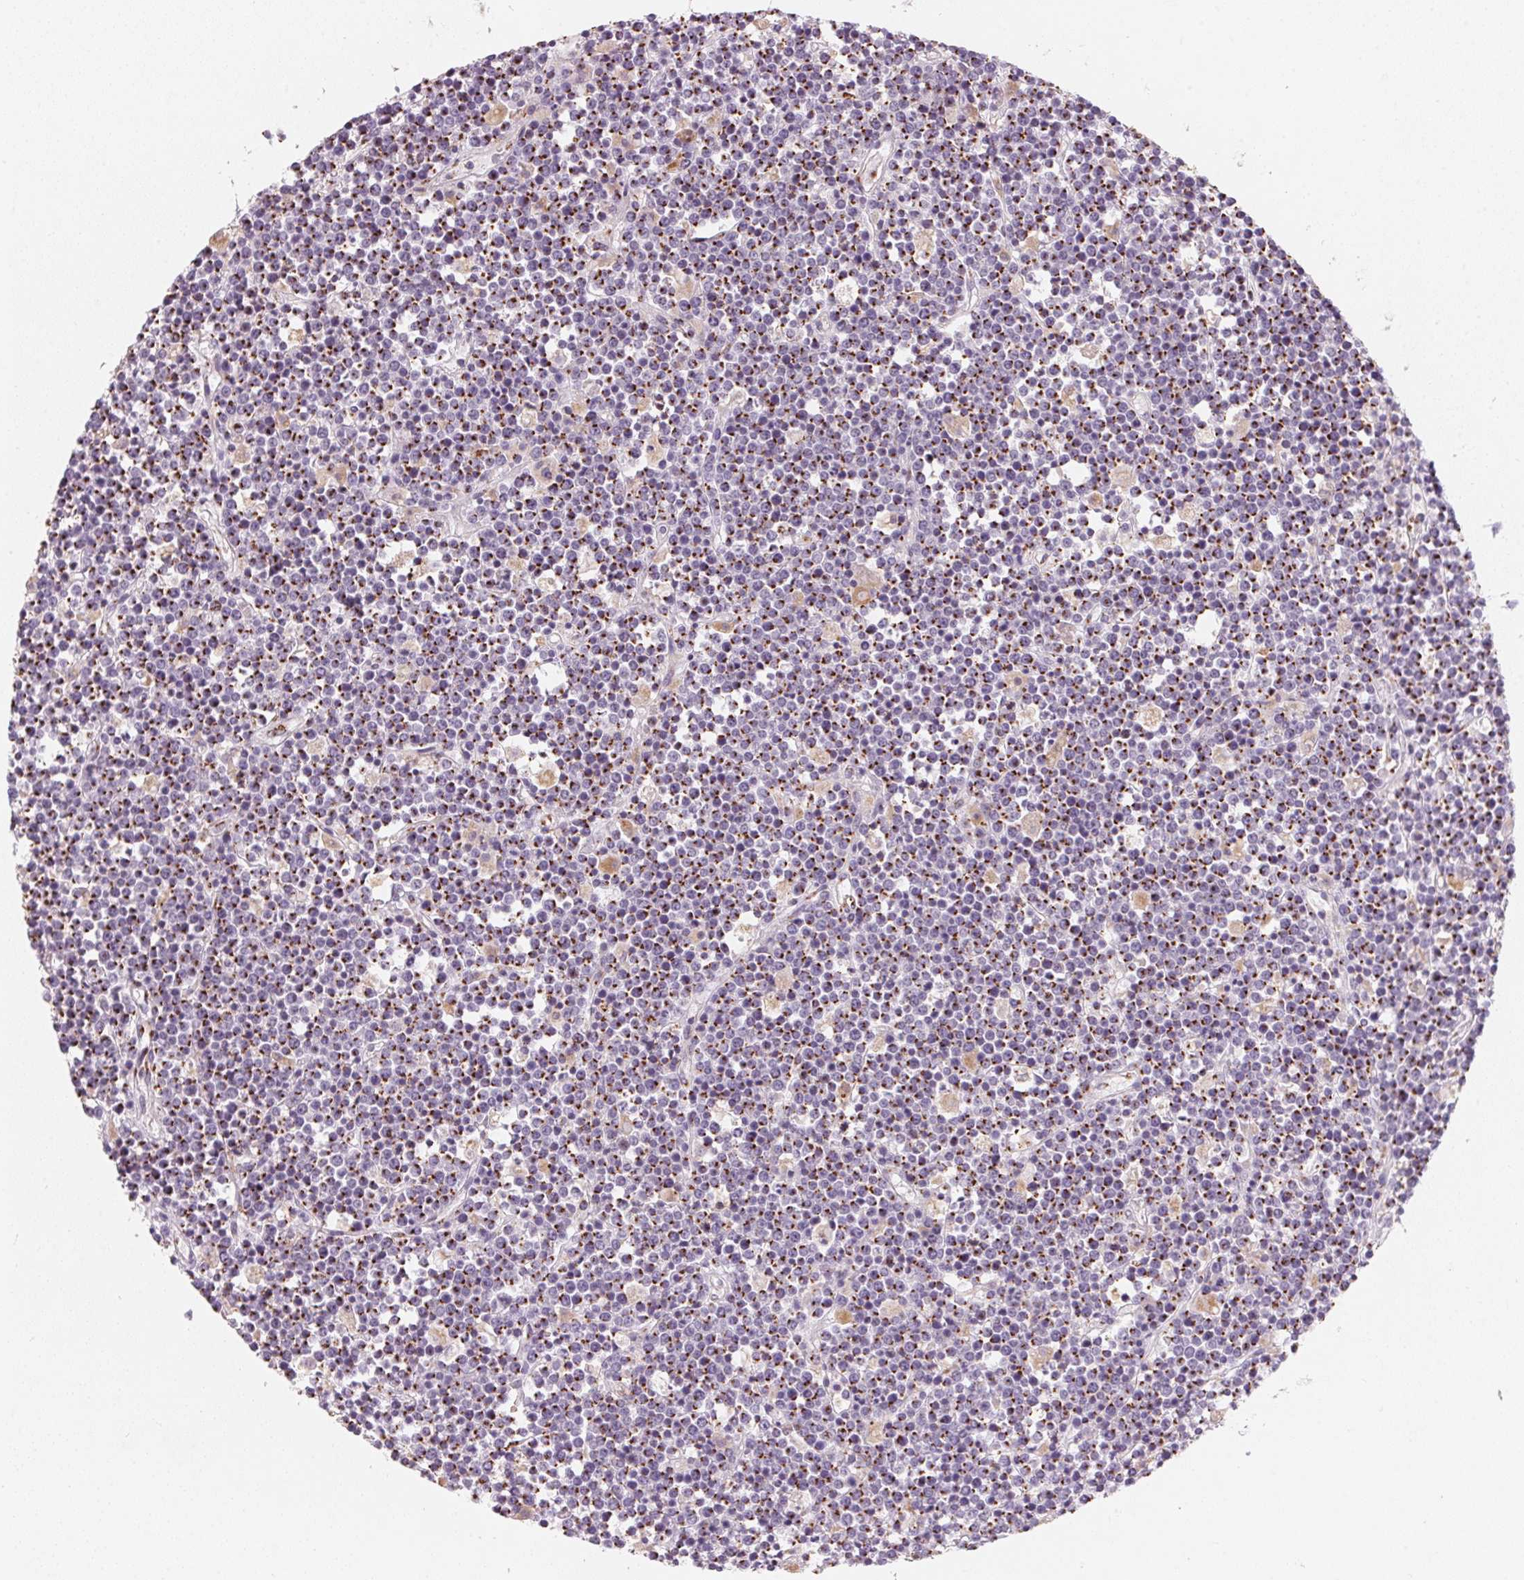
{"staining": {"intensity": "moderate", "quantity": "25%-75%", "location": "cytoplasmic/membranous"}, "tissue": "lymphoma", "cell_type": "Tumor cells", "image_type": "cancer", "snomed": [{"axis": "morphology", "description": "Malignant lymphoma, non-Hodgkin's type, High grade"}, {"axis": "topography", "description": "Ovary"}], "caption": "A brown stain labels moderate cytoplasmic/membranous staining of a protein in high-grade malignant lymphoma, non-Hodgkin's type tumor cells.", "gene": "DRAM2", "patient": {"sex": "female", "age": 56}}